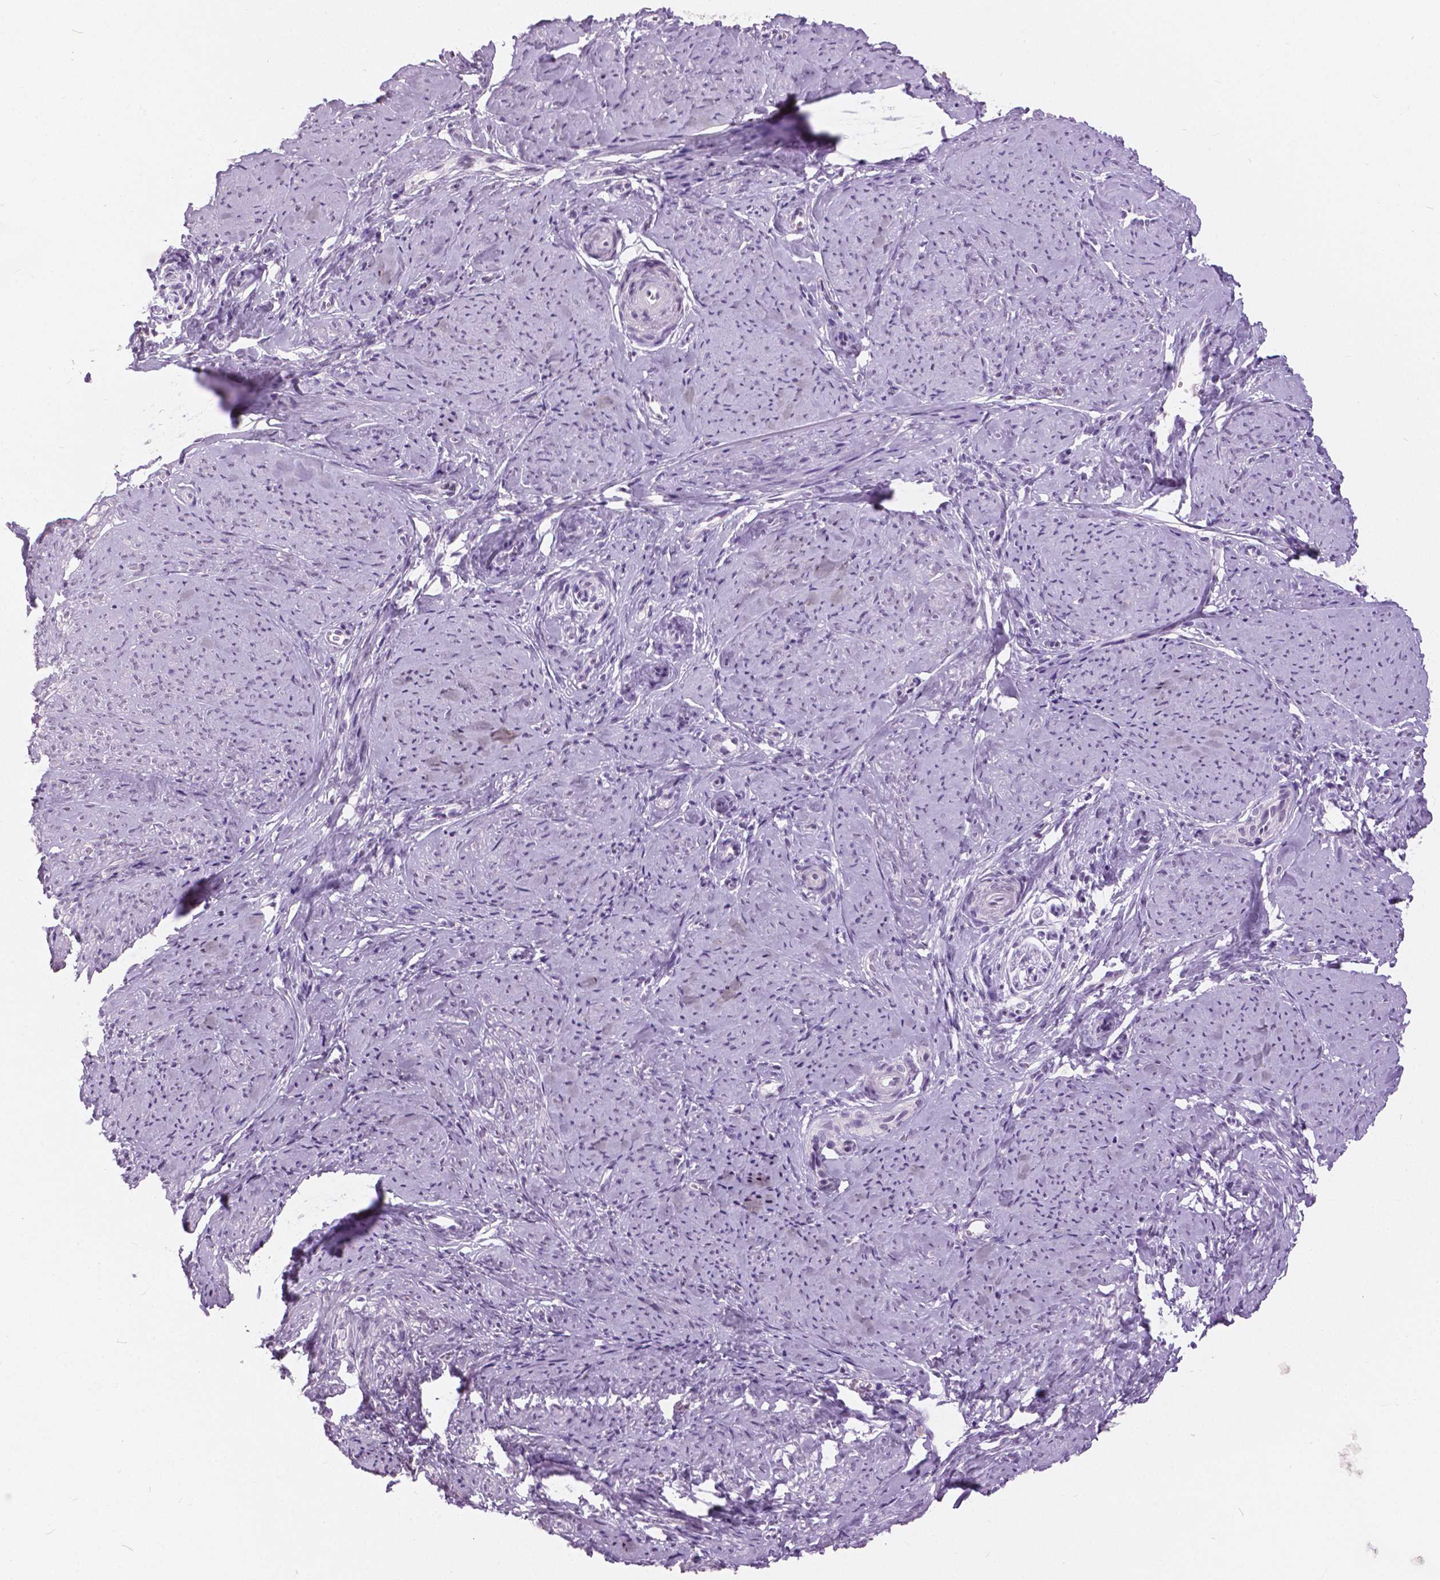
{"staining": {"intensity": "negative", "quantity": "none", "location": "none"}, "tissue": "smooth muscle", "cell_type": "Smooth muscle cells", "image_type": "normal", "snomed": [{"axis": "morphology", "description": "Normal tissue, NOS"}, {"axis": "topography", "description": "Smooth muscle"}], "caption": "Image shows no significant protein positivity in smooth muscle cells of normal smooth muscle. (IHC, brightfield microscopy, high magnification).", "gene": "MYOM1", "patient": {"sex": "female", "age": 48}}